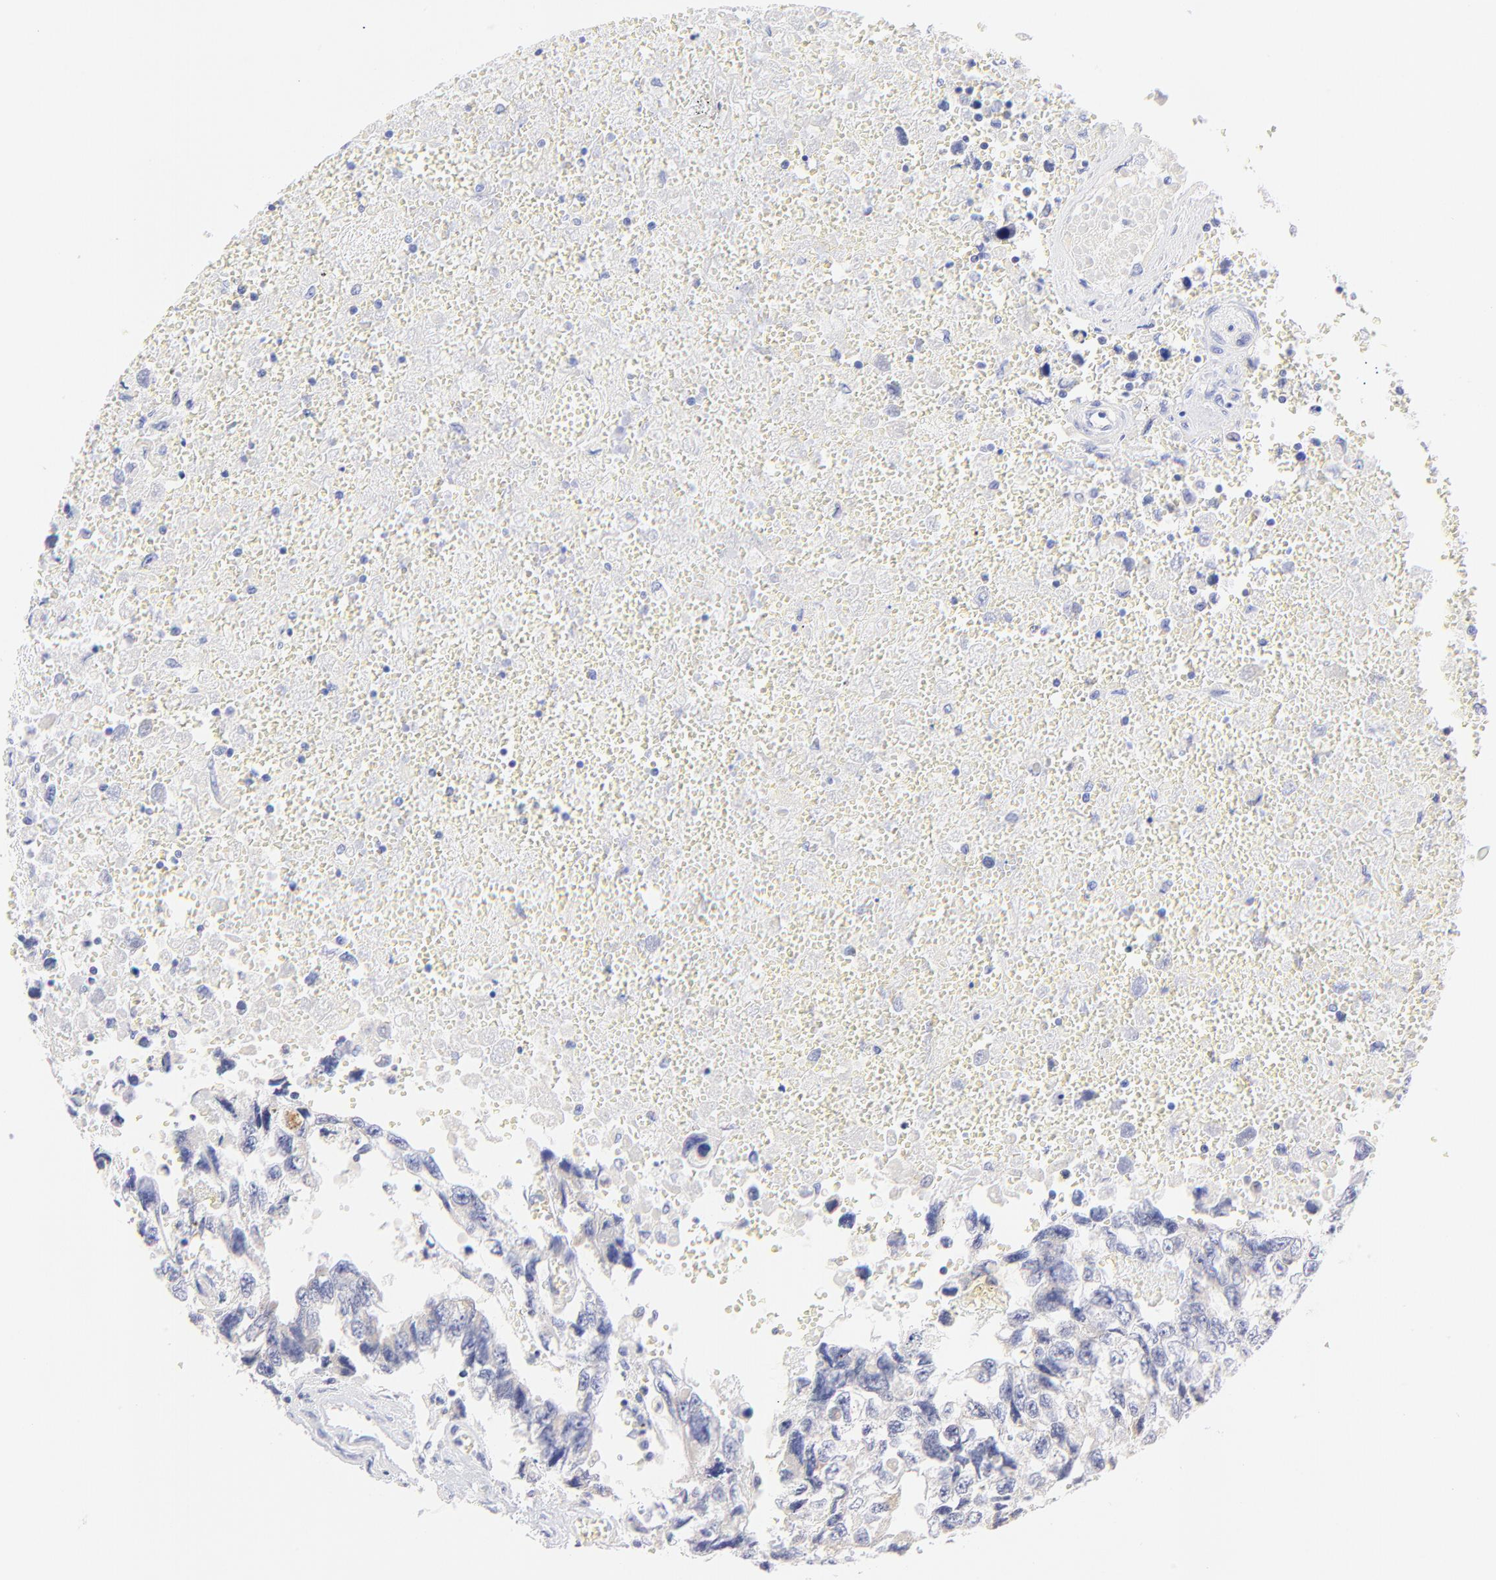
{"staining": {"intensity": "weak", "quantity": "25%-75%", "location": "cytoplasmic/membranous"}, "tissue": "testis cancer", "cell_type": "Tumor cells", "image_type": "cancer", "snomed": [{"axis": "morphology", "description": "Carcinoma, Embryonal, NOS"}, {"axis": "topography", "description": "Testis"}], "caption": "This image shows testis cancer (embryonal carcinoma) stained with immunohistochemistry (IHC) to label a protein in brown. The cytoplasmic/membranous of tumor cells show weak positivity for the protein. Nuclei are counter-stained blue.", "gene": "EBP", "patient": {"sex": "male", "age": 31}}